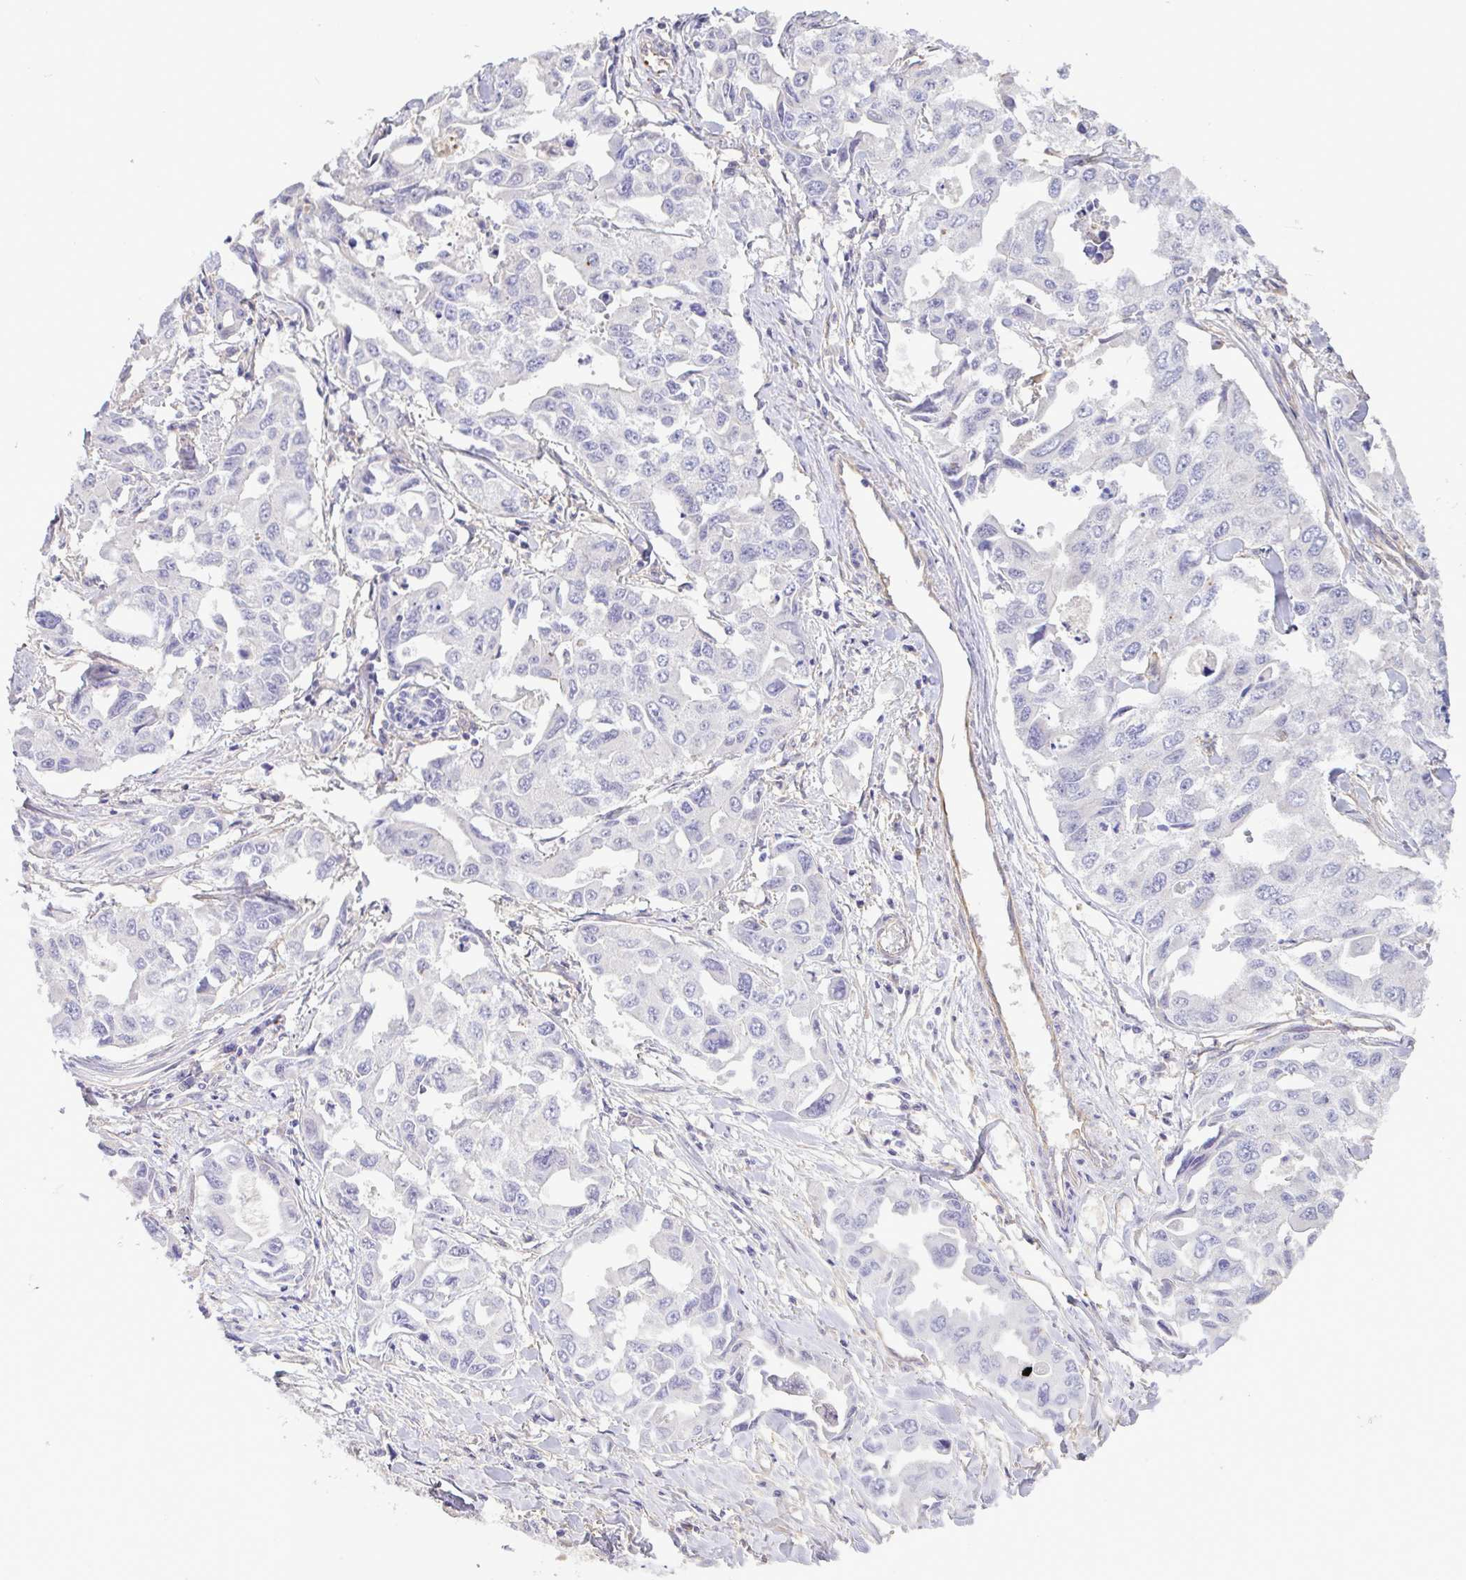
{"staining": {"intensity": "negative", "quantity": "none", "location": "none"}, "tissue": "lung cancer", "cell_type": "Tumor cells", "image_type": "cancer", "snomed": [{"axis": "morphology", "description": "Adenocarcinoma, NOS"}, {"axis": "topography", "description": "Lung"}], "caption": "High magnification brightfield microscopy of adenocarcinoma (lung) stained with DAB (brown) and counterstained with hematoxylin (blue): tumor cells show no significant expression.", "gene": "PLCD4", "patient": {"sex": "male", "age": 64}}